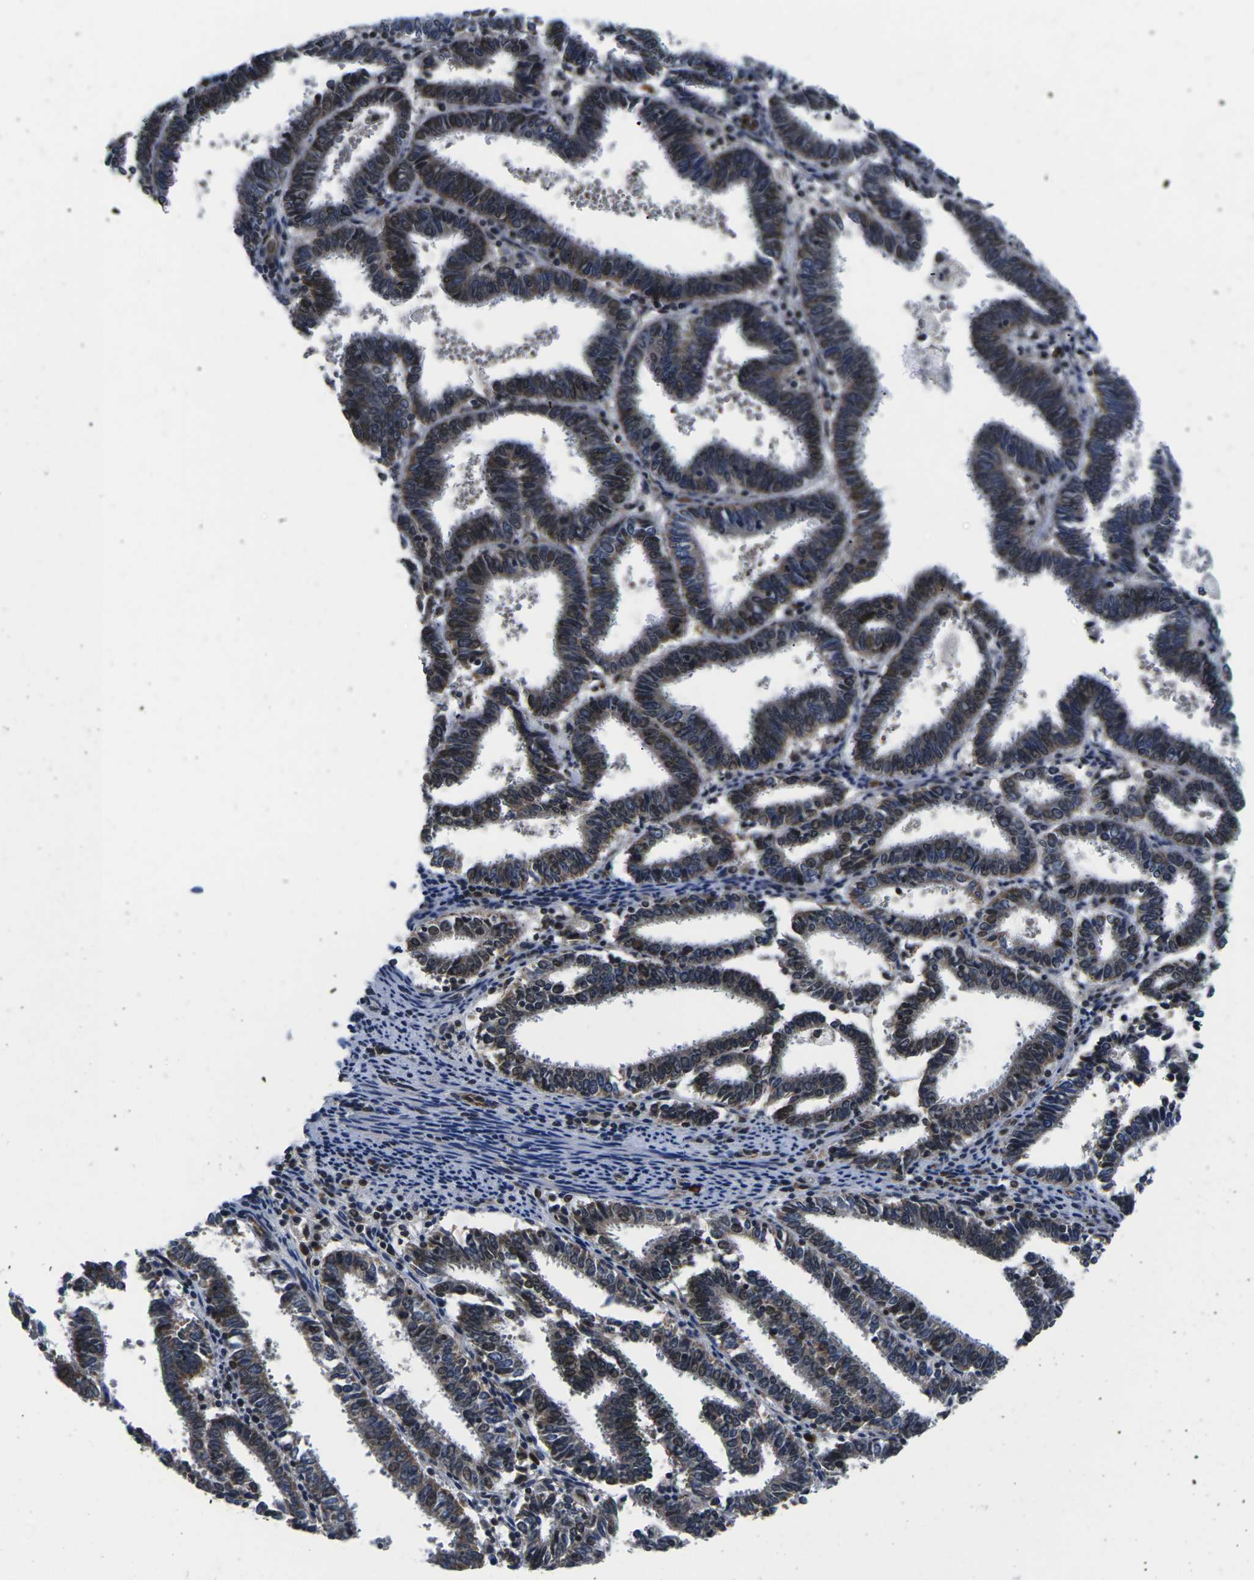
{"staining": {"intensity": "moderate", "quantity": ">75%", "location": "cytoplasmic/membranous,nuclear"}, "tissue": "endometrial cancer", "cell_type": "Tumor cells", "image_type": "cancer", "snomed": [{"axis": "morphology", "description": "Adenocarcinoma, NOS"}, {"axis": "topography", "description": "Uterus"}], "caption": "The image exhibits a brown stain indicating the presence of a protein in the cytoplasmic/membranous and nuclear of tumor cells in adenocarcinoma (endometrial). (brown staining indicates protein expression, while blue staining denotes nuclei).", "gene": "CCNE1", "patient": {"sex": "female", "age": 83}}